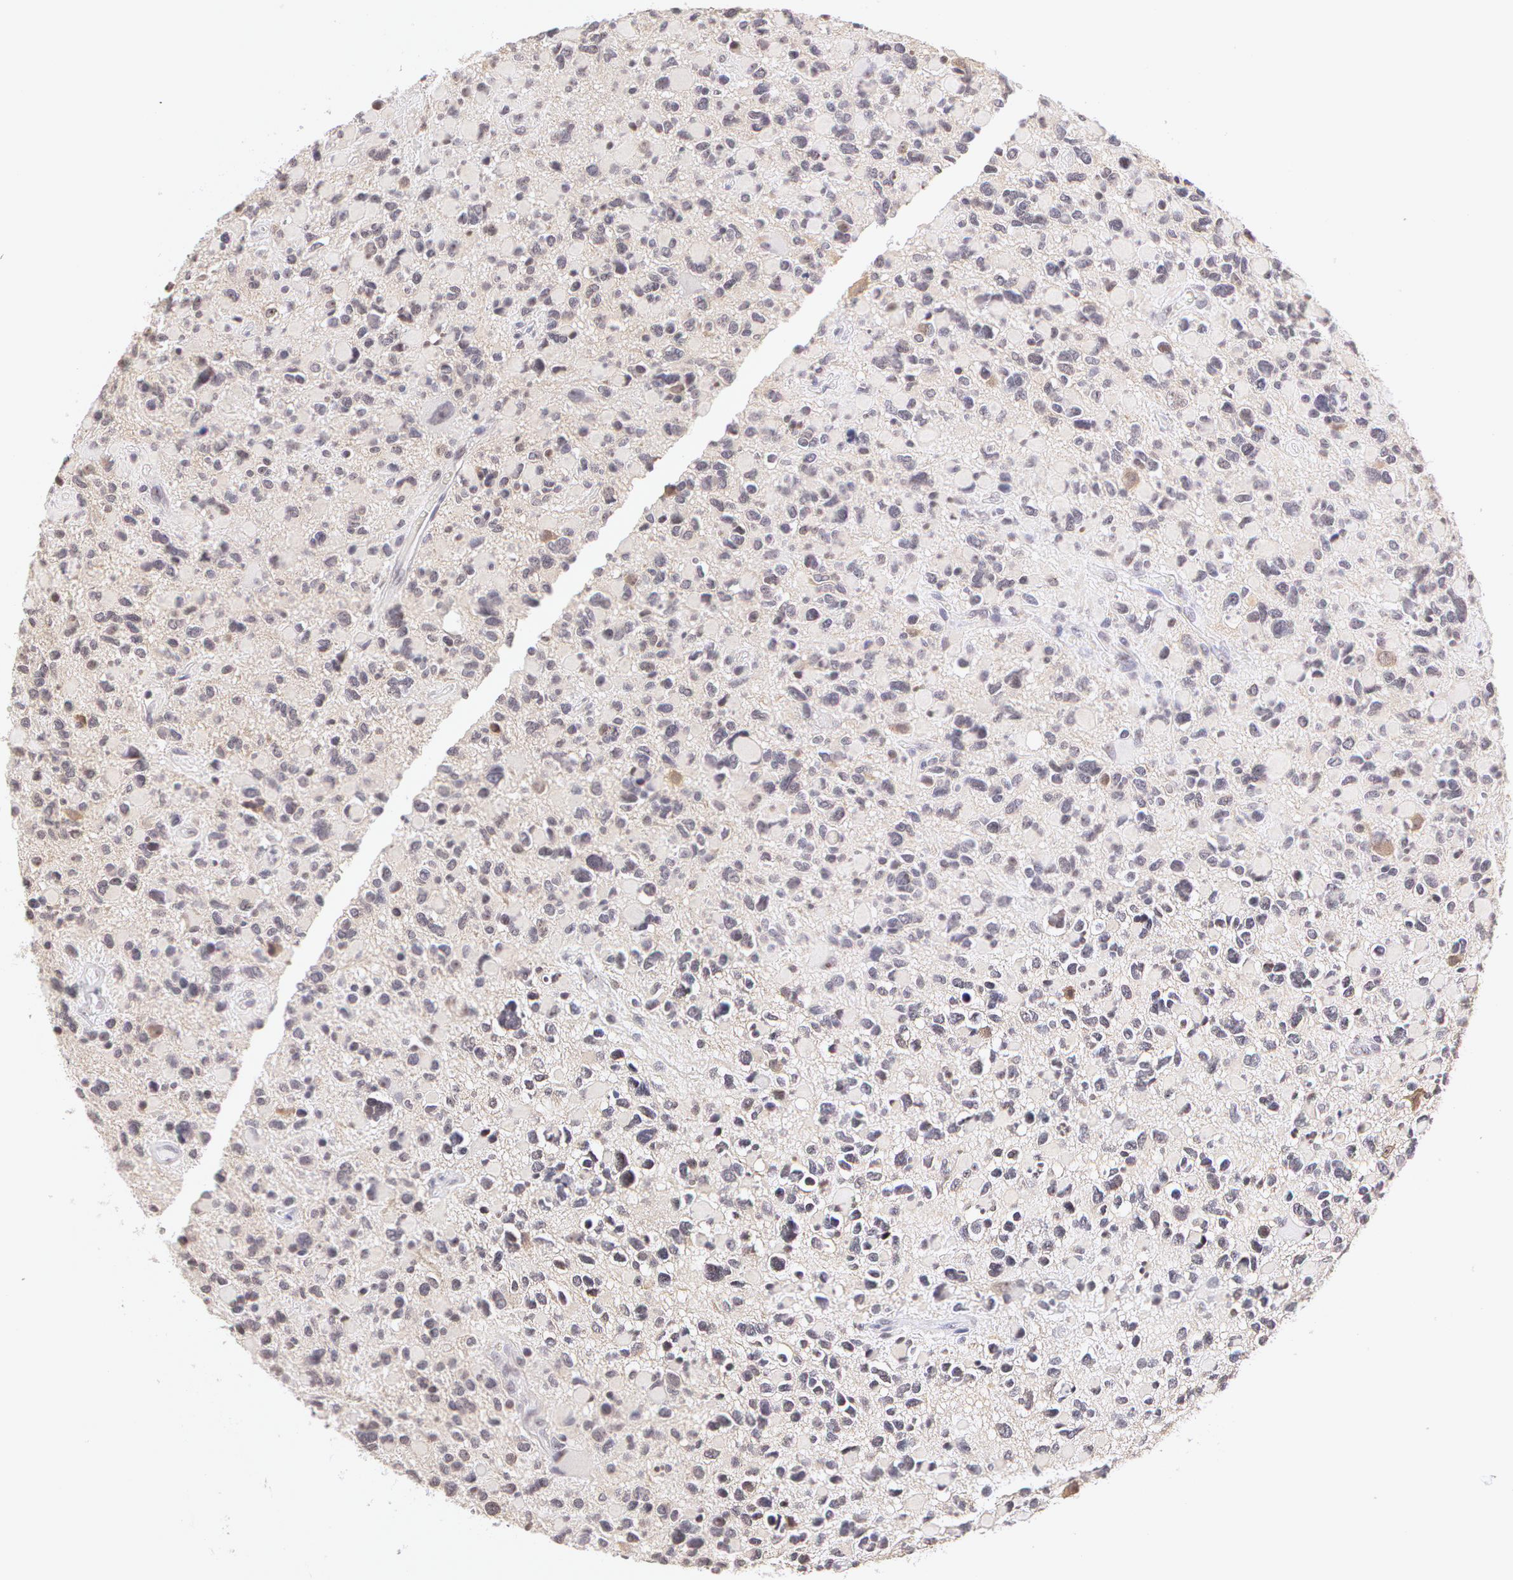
{"staining": {"intensity": "weak", "quantity": "25%-75%", "location": "nuclear"}, "tissue": "glioma", "cell_type": "Tumor cells", "image_type": "cancer", "snomed": [{"axis": "morphology", "description": "Glioma, malignant, High grade"}, {"axis": "topography", "description": "Brain"}], "caption": "Weak nuclear positivity for a protein is present in approximately 25%-75% of tumor cells of glioma using IHC.", "gene": "ZNF597", "patient": {"sex": "female", "age": 37}}